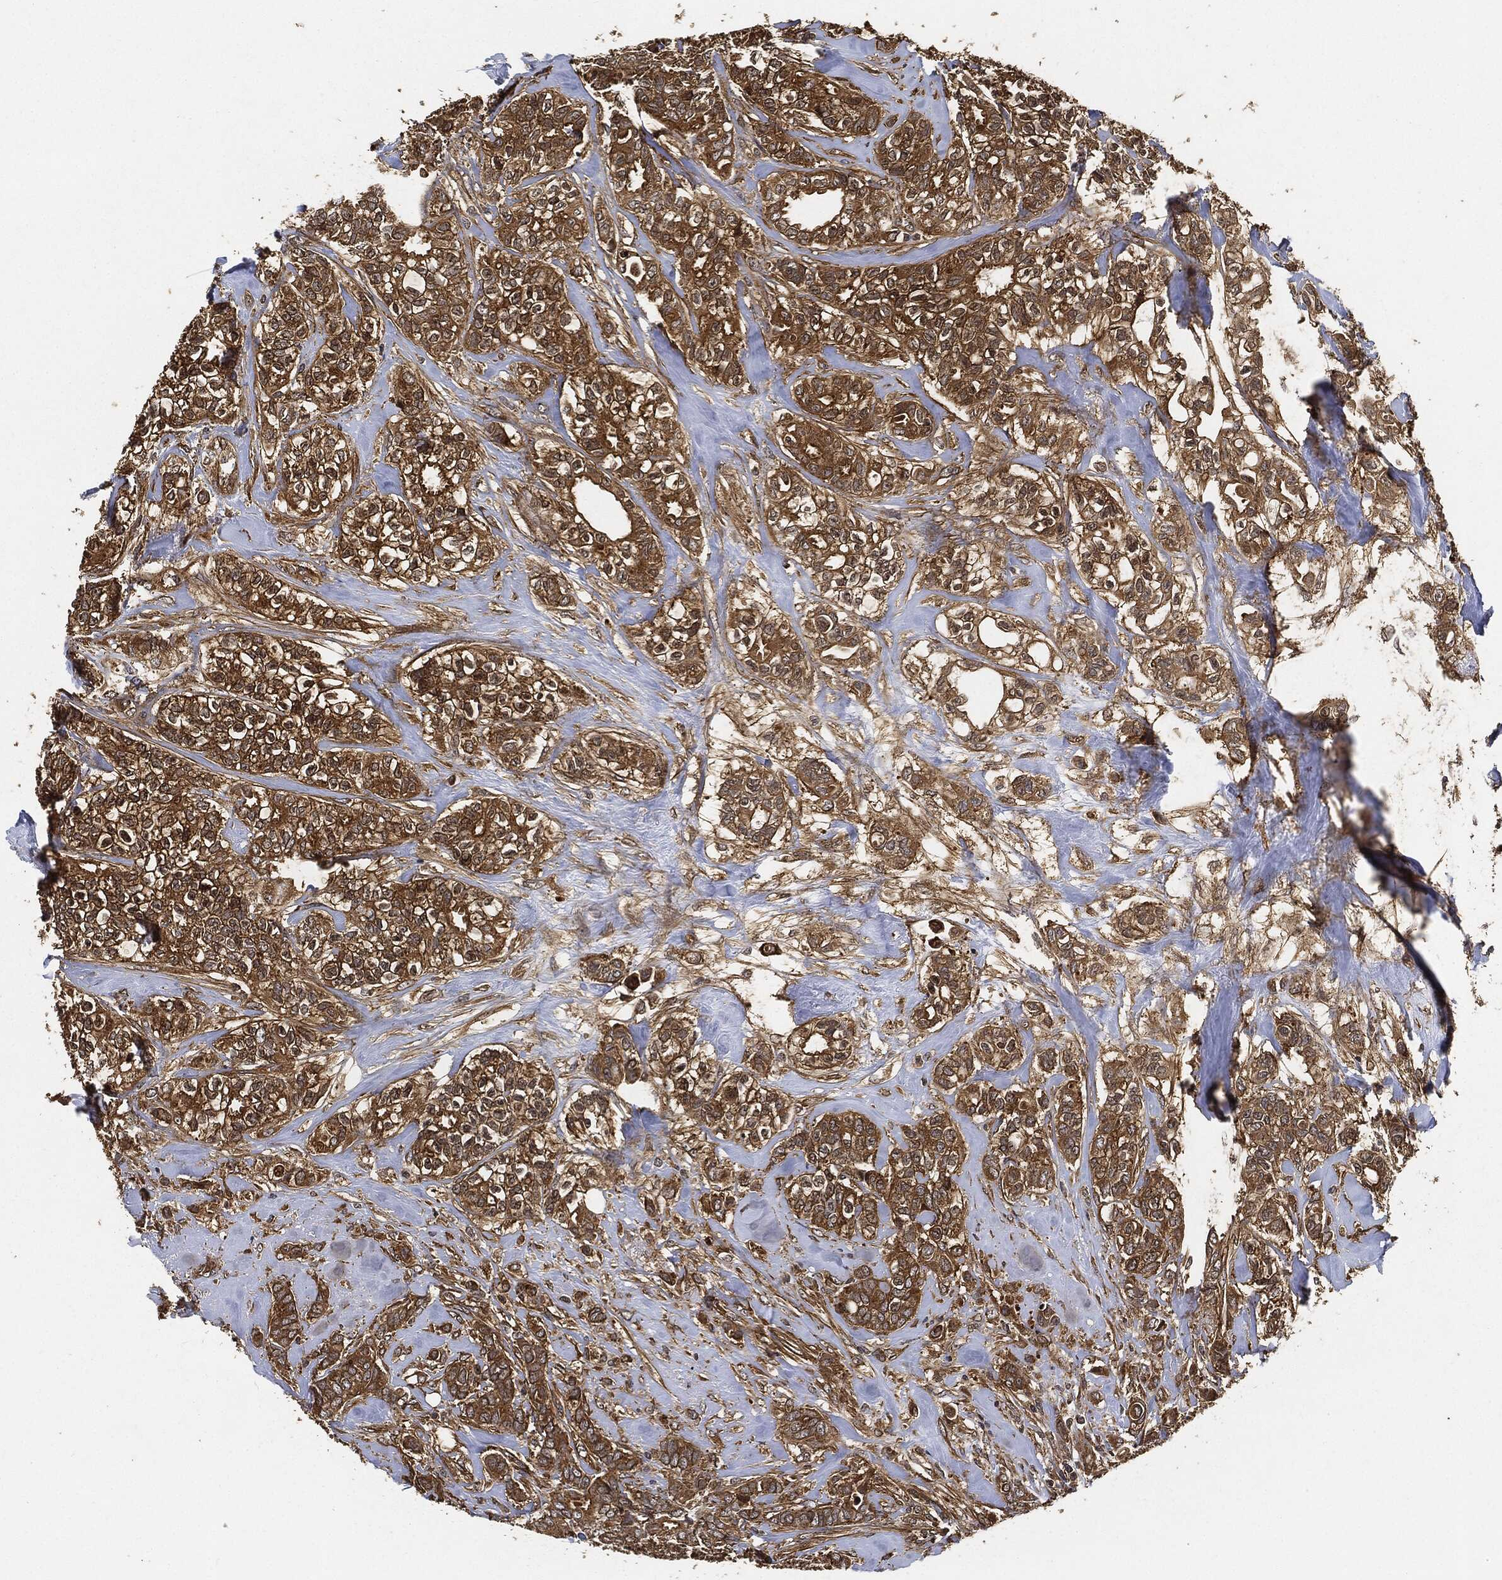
{"staining": {"intensity": "strong", "quantity": ">75%", "location": "cytoplasmic/membranous"}, "tissue": "breast cancer", "cell_type": "Tumor cells", "image_type": "cancer", "snomed": [{"axis": "morphology", "description": "Duct carcinoma"}, {"axis": "topography", "description": "Breast"}], "caption": "There is high levels of strong cytoplasmic/membranous positivity in tumor cells of breast cancer (invasive ductal carcinoma), as demonstrated by immunohistochemical staining (brown color).", "gene": "CEP290", "patient": {"sex": "female", "age": 71}}